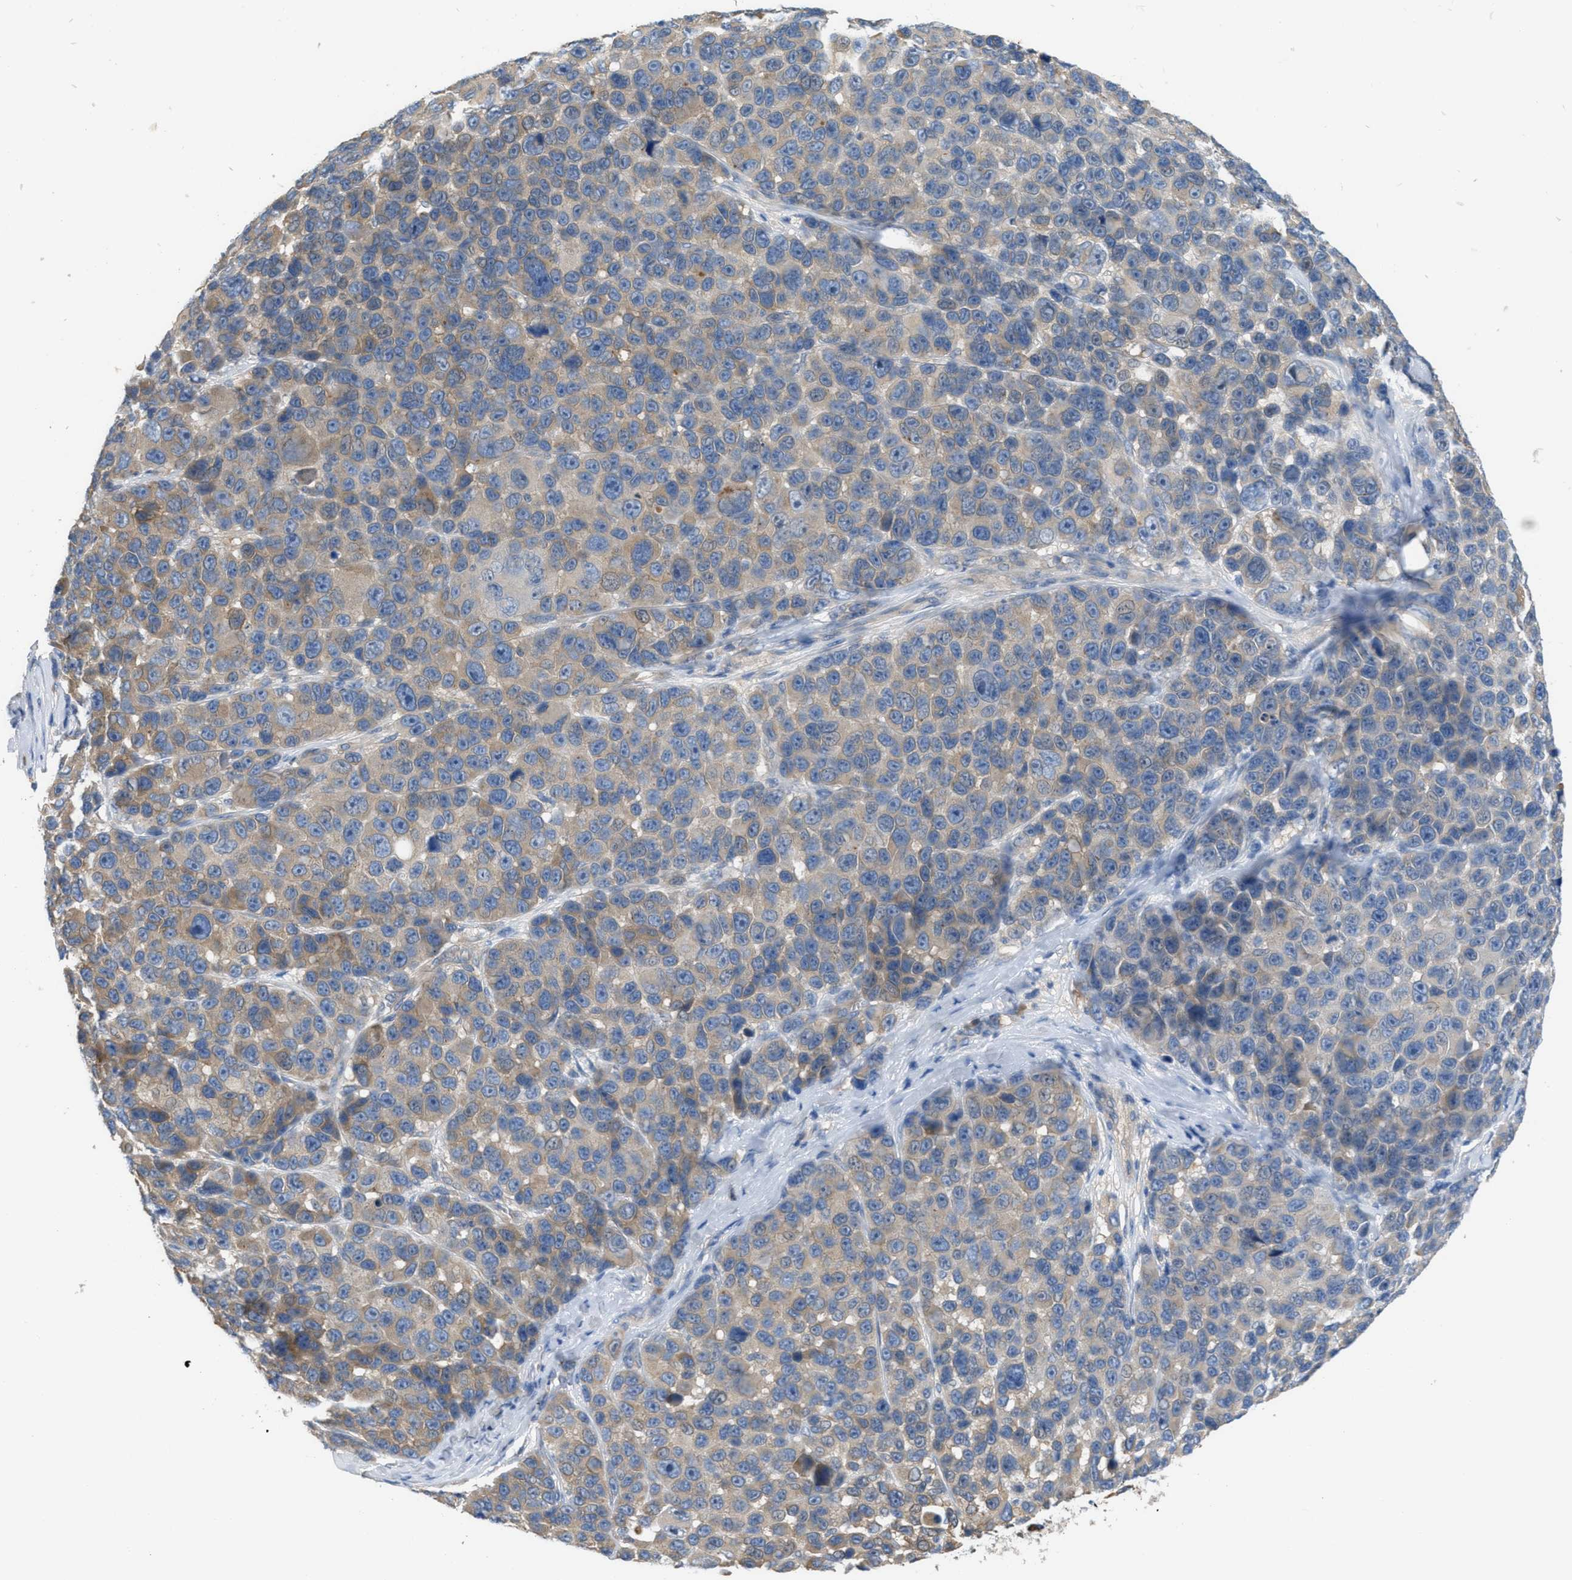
{"staining": {"intensity": "weak", "quantity": "25%-75%", "location": "cytoplasmic/membranous"}, "tissue": "melanoma", "cell_type": "Tumor cells", "image_type": "cancer", "snomed": [{"axis": "morphology", "description": "Malignant melanoma, NOS"}, {"axis": "topography", "description": "Skin"}], "caption": "Weak cytoplasmic/membranous positivity is appreciated in approximately 25%-75% of tumor cells in melanoma. The staining is performed using DAB (3,3'-diaminobenzidine) brown chromogen to label protein expression. The nuclei are counter-stained blue using hematoxylin.", "gene": "UBA5", "patient": {"sex": "male", "age": 53}}